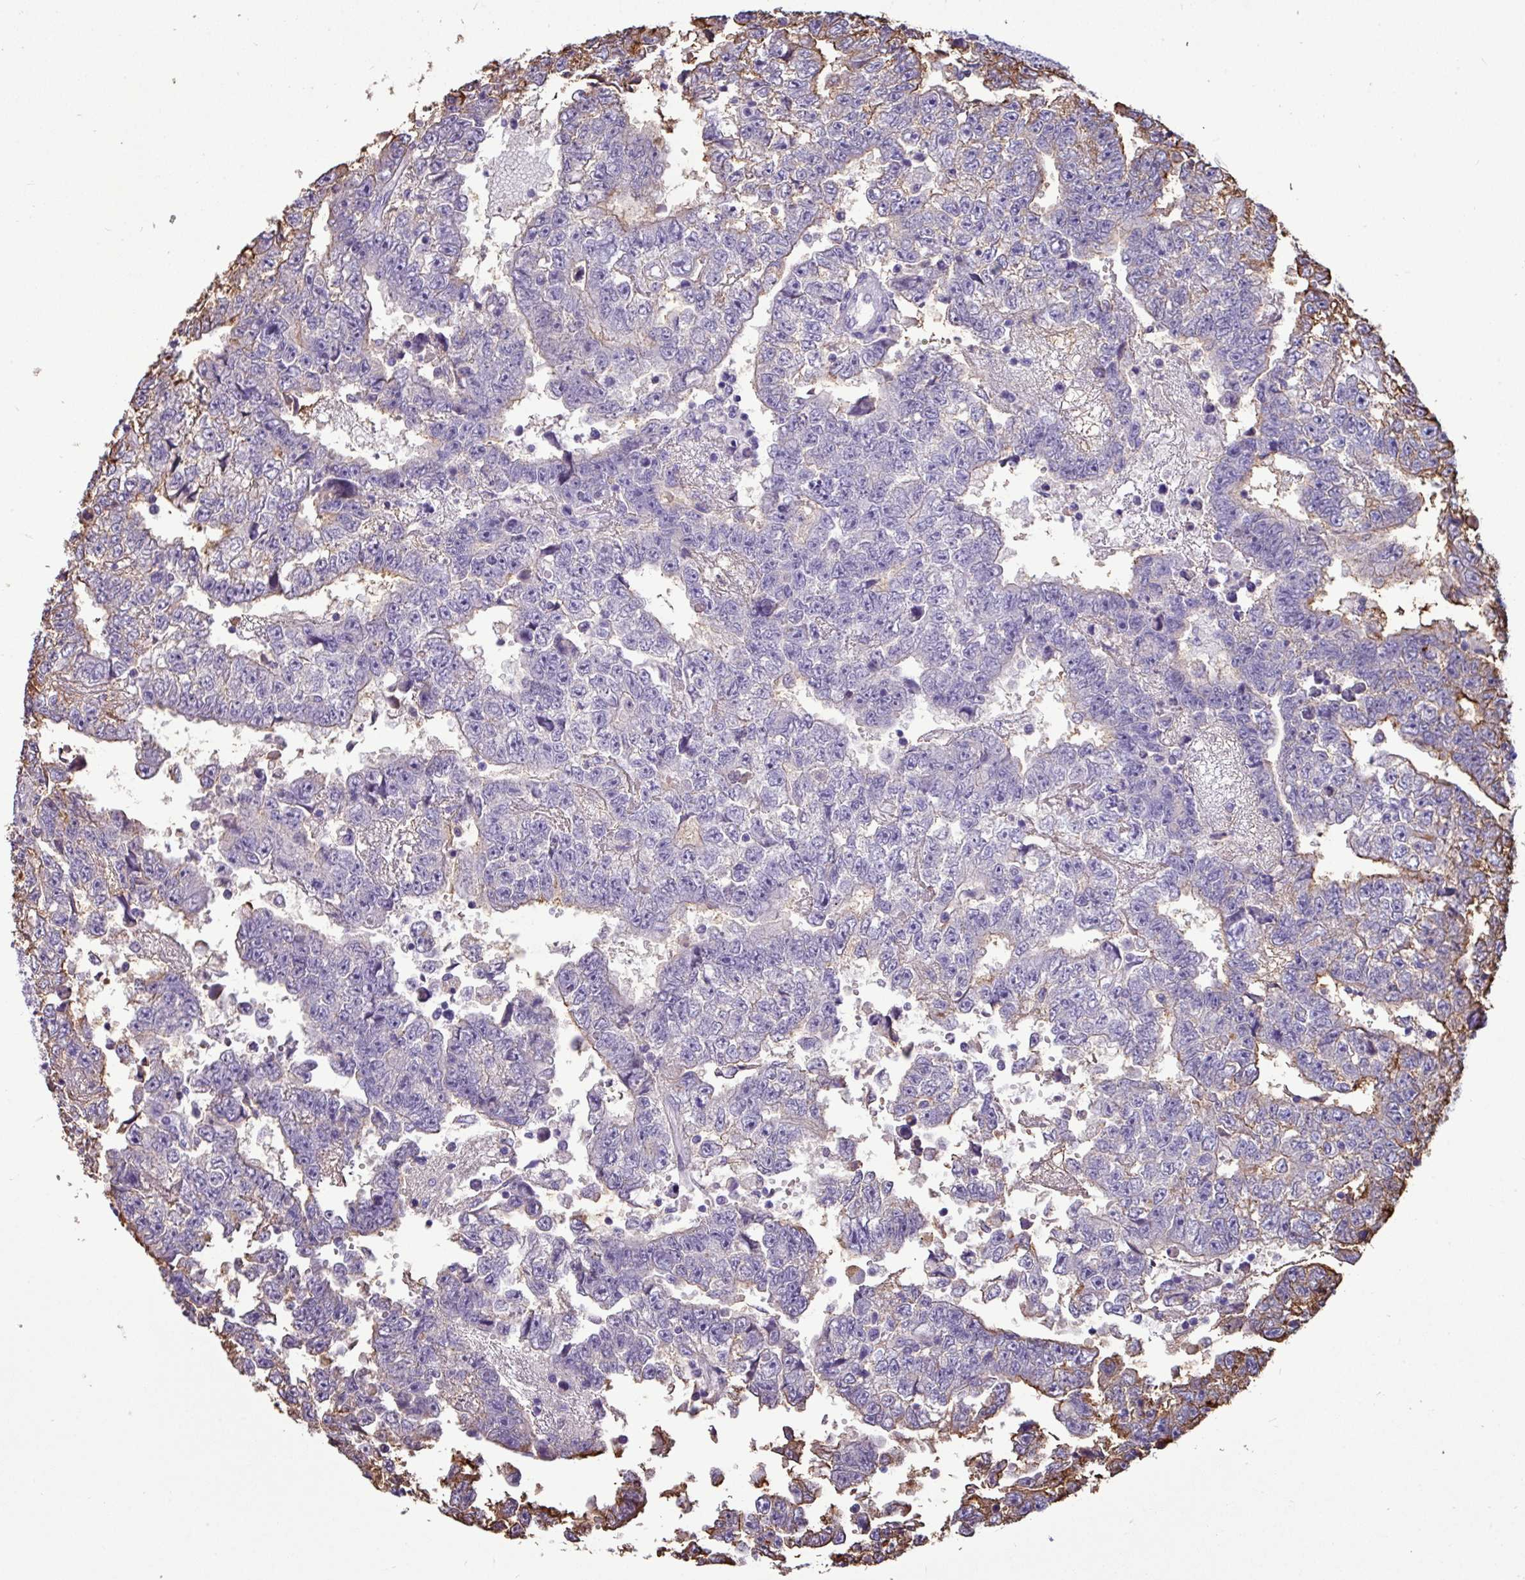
{"staining": {"intensity": "moderate", "quantity": "<25%", "location": "cytoplasmic/membranous"}, "tissue": "testis cancer", "cell_type": "Tumor cells", "image_type": "cancer", "snomed": [{"axis": "morphology", "description": "Carcinoma, Embryonal, NOS"}, {"axis": "topography", "description": "Testis"}], "caption": "Brown immunohistochemical staining in testis cancer (embryonal carcinoma) demonstrates moderate cytoplasmic/membranous positivity in approximately <25% of tumor cells.", "gene": "EPCAM", "patient": {"sex": "male", "age": 25}}